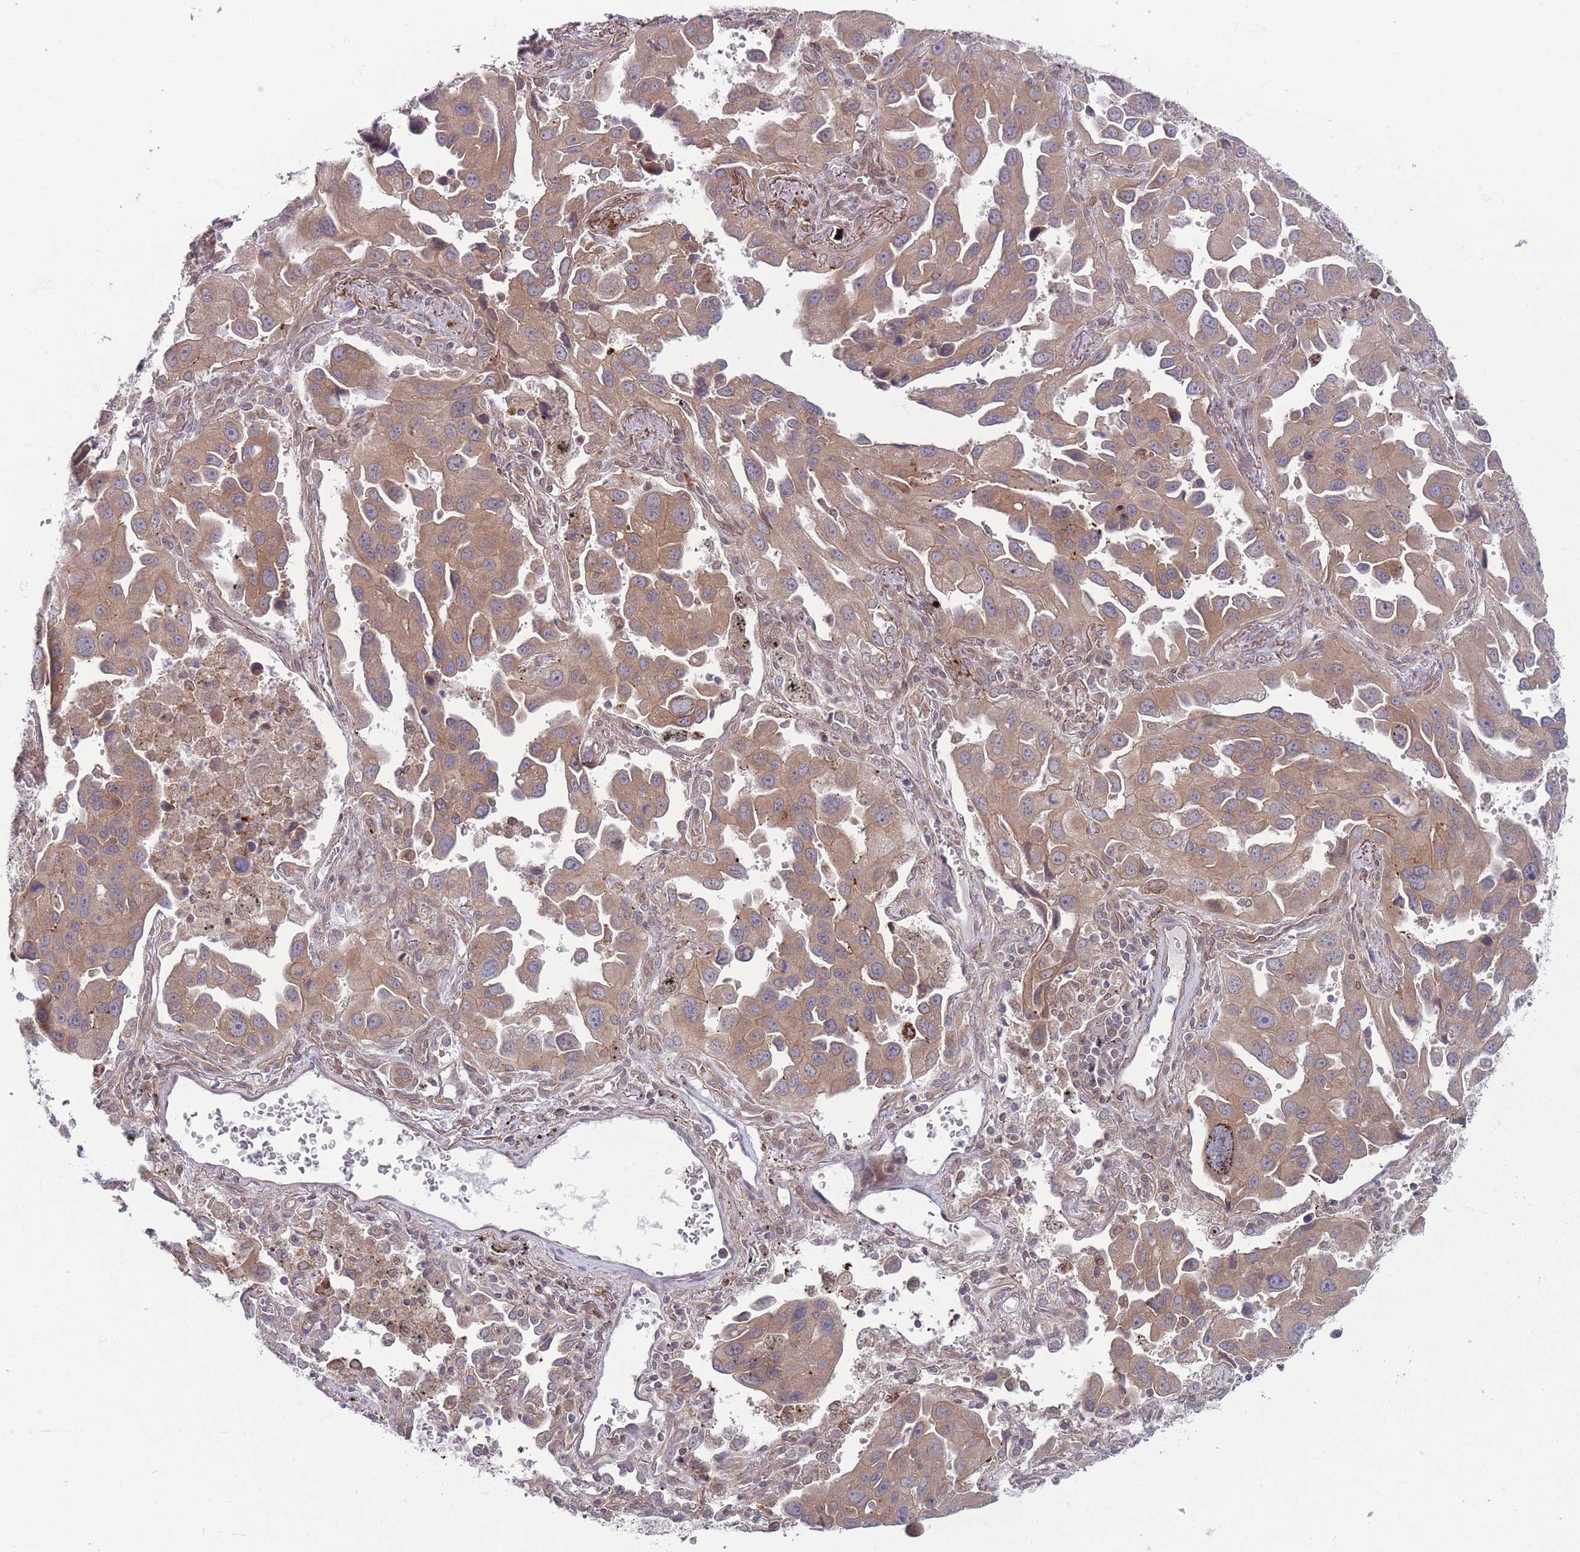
{"staining": {"intensity": "moderate", "quantity": ">75%", "location": "cytoplasmic/membranous"}, "tissue": "lung cancer", "cell_type": "Tumor cells", "image_type": "cancer", "snomed": [{"axis": "morphology", "description": "Adenocarcinoma, NOS"}, {"axis": "topography", "description": "Lung"}], "caption": "Tumor cells demonstrate medium levels of moderate cytoplasmic/membranous expression in approximately >75% of cells in lung cancer. (DAB = brown stain, brightfield microscopy at high magnification).", "gene": "VRK2", "patient": {"sex": "male", "age": 66}}